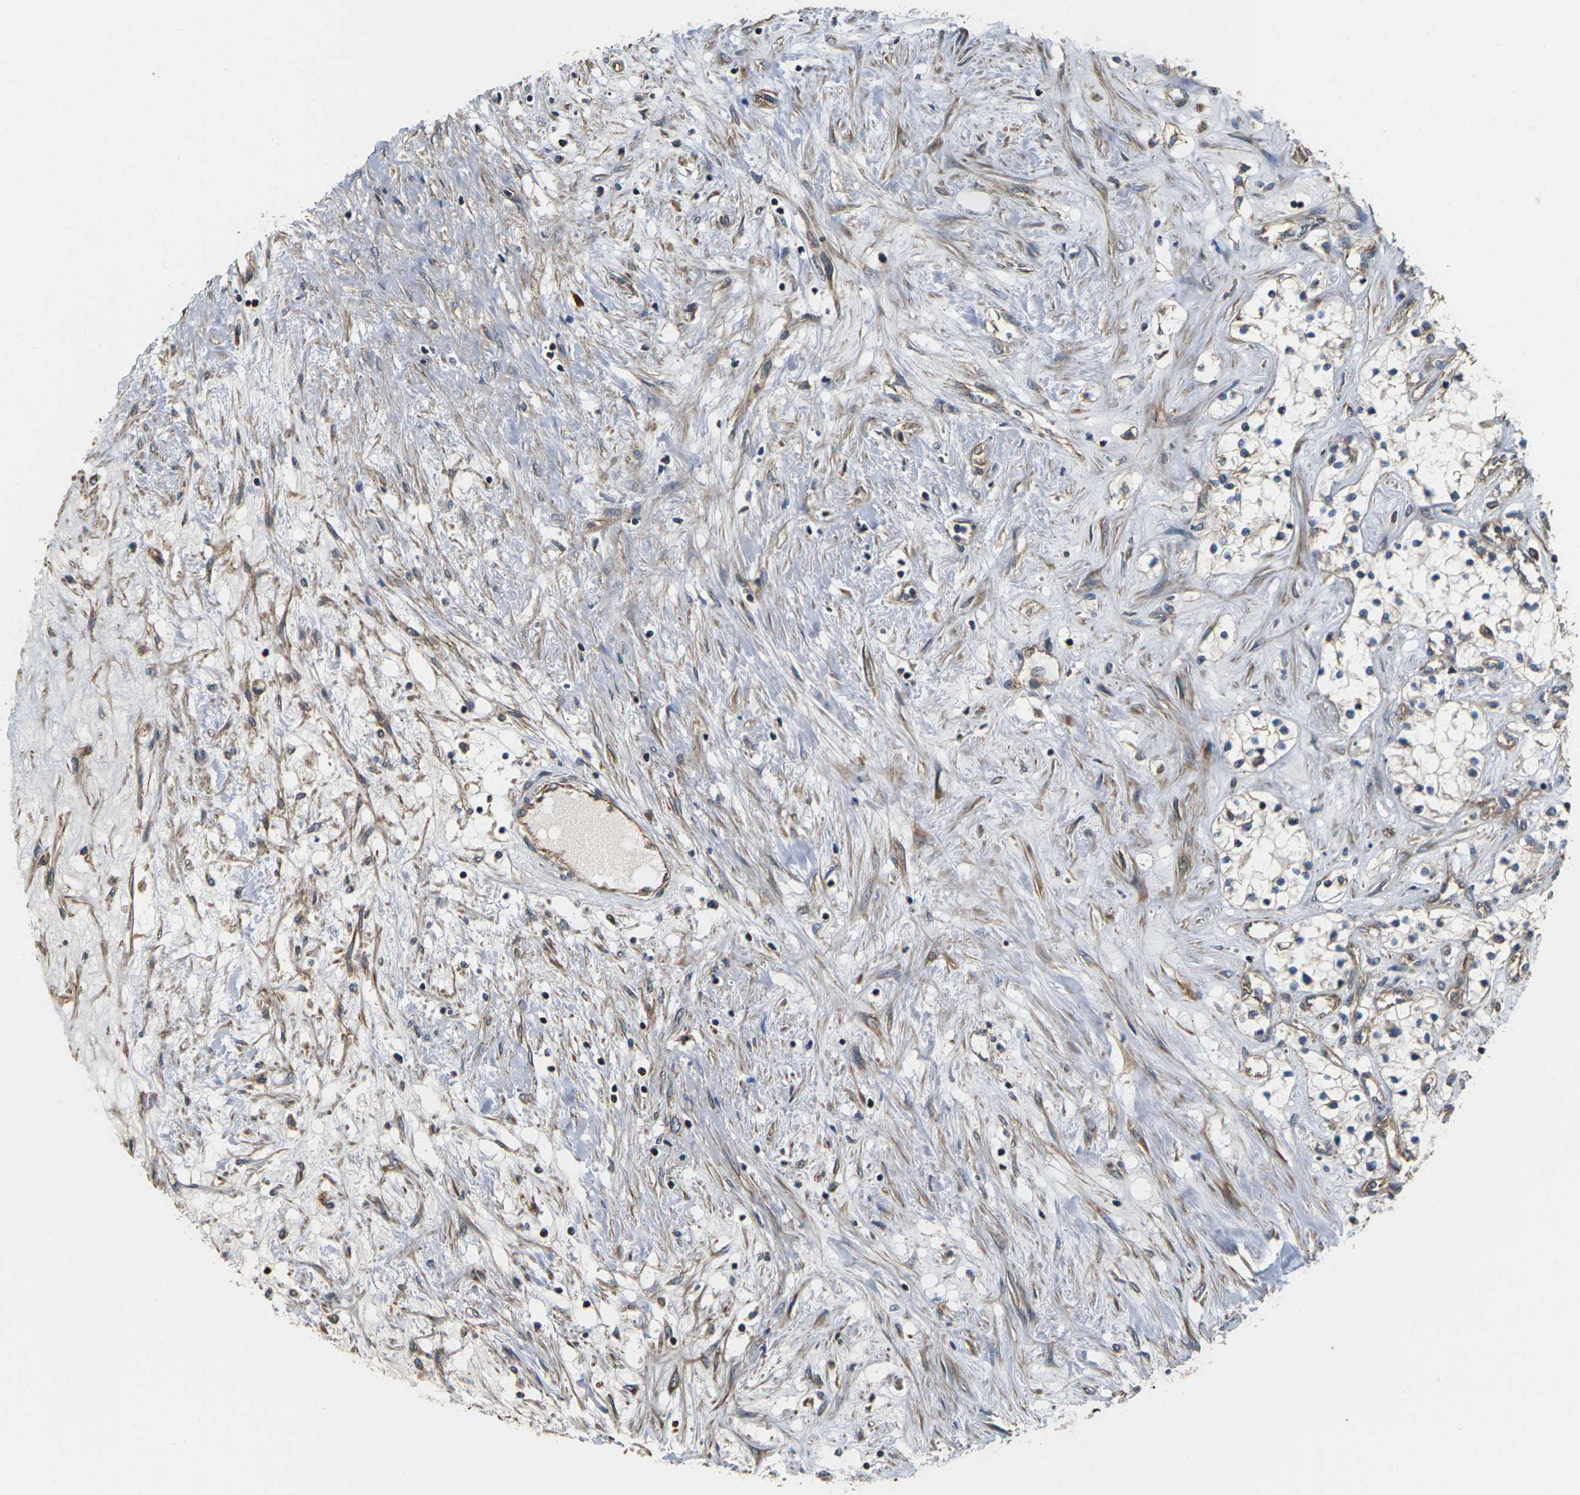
{"staining": {"intensity": "negative", "quantity": "none", "location": "none"}, "tissue": "renal cancer", "cell_type": "Tumor cells", "image_type": "cancer", "snomed": [{"axis": "morphology", "description": "Adenocarcinoma, NOS"}, {"axis": "topography", "description": "Kidney"}], "caption": "This is an IHC photomicrograph of renal cancer. There is no positivity in tumor cells.", "gene": "PCDHB4", "patient": {"sex": "male", "age": 68}}